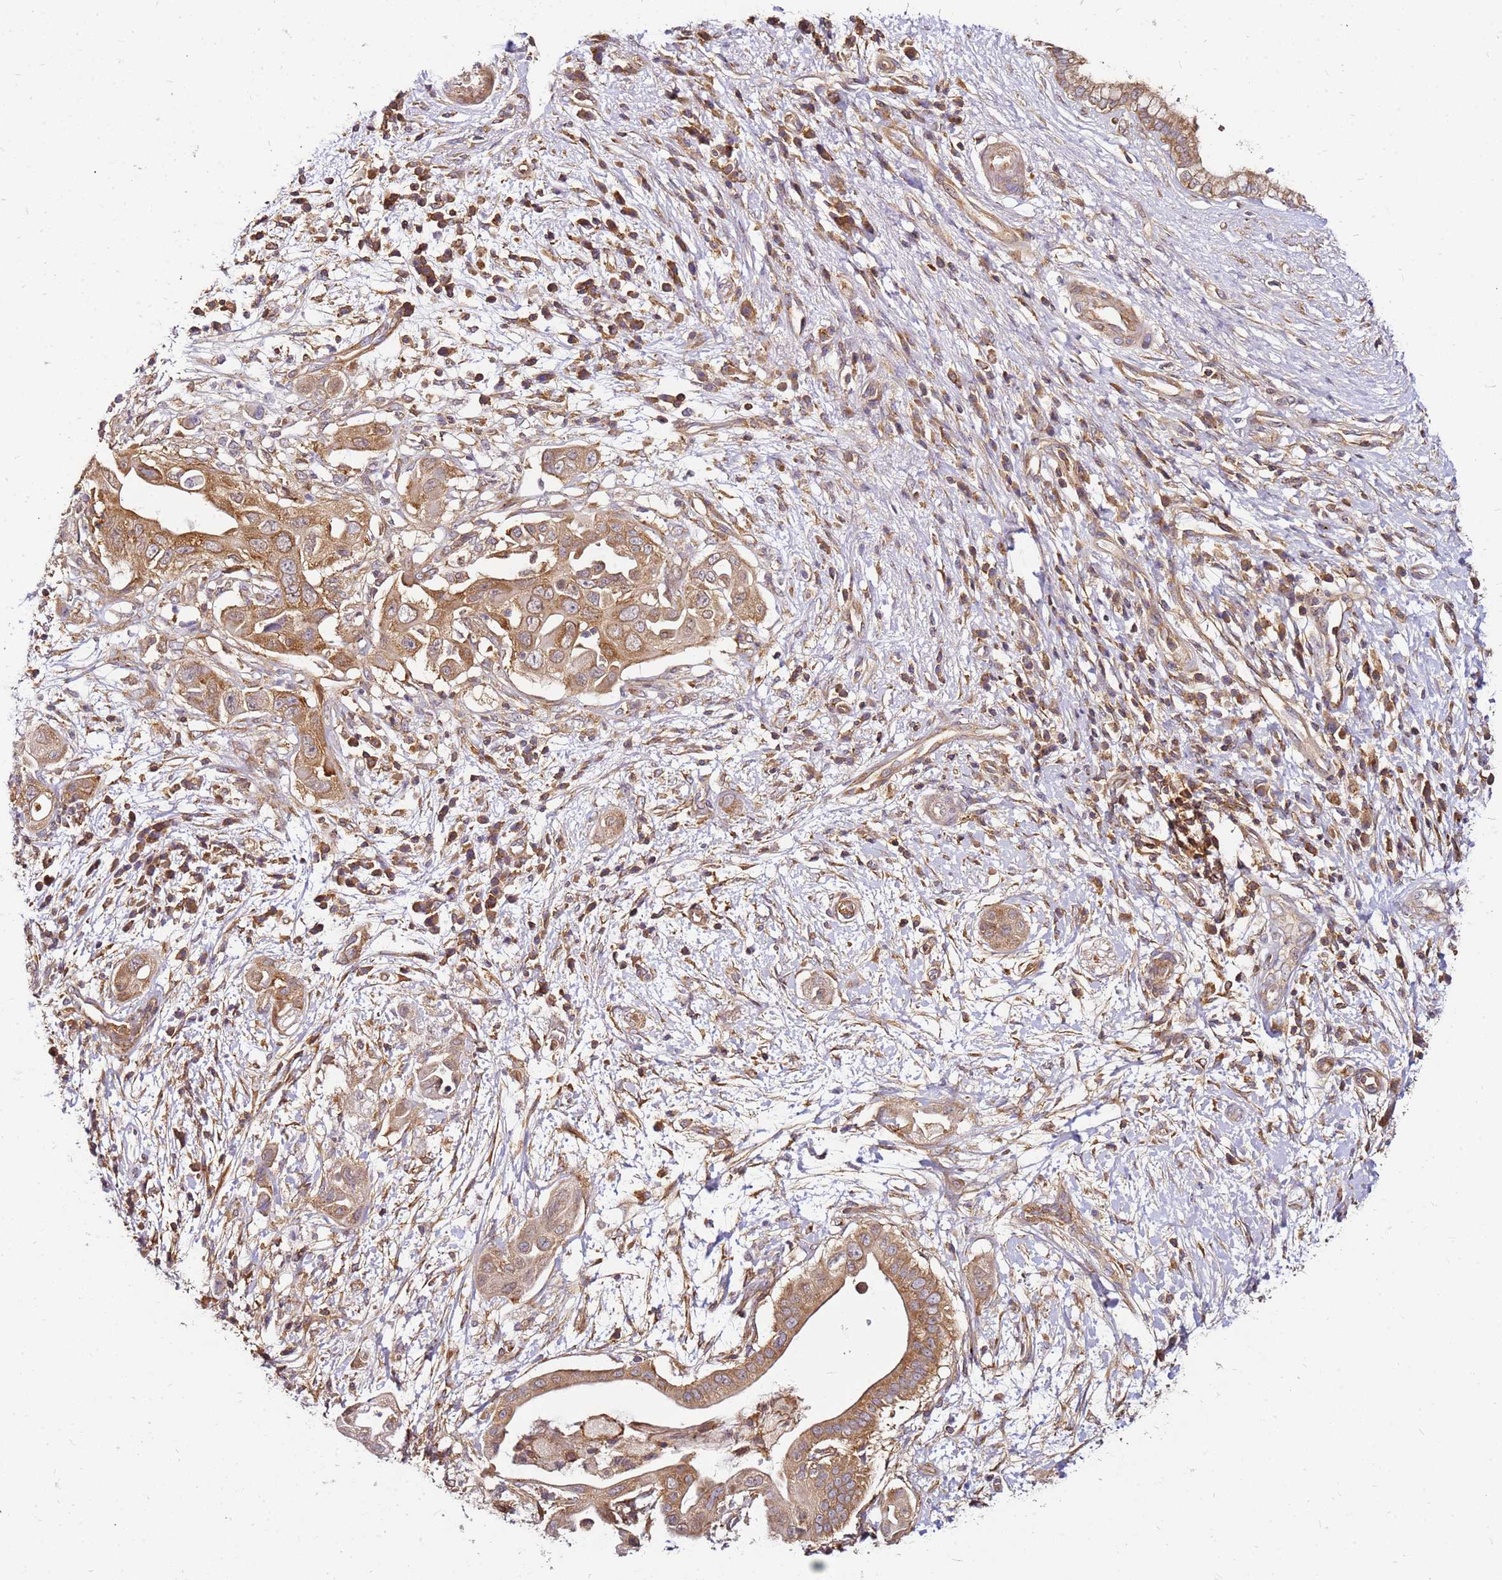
{"staining": {"intensity": "moderate", "quantity": ">75%", "location": "cytoplasmic/membranous"}, "tissue": "pancreatic cancer", "cell_type": "Tumor cells", "image_type": "cancer", "snomed": [{"axis": "morphology", "description": "Adenocarcinoma, NOS"}, {"axis": "topography", "description": "Pancreas"}], "caption": "Protein expression analysis of pancreatic cancer (adenocarcinoma) displays moderate cytoplasmic/membranous positivity in about >75% of tumor cells. The protein is shown in brown color, while the nuclei are stained blue.", "gene": "PIH1D1", "patient": {"sex": "male", "age": 68}}